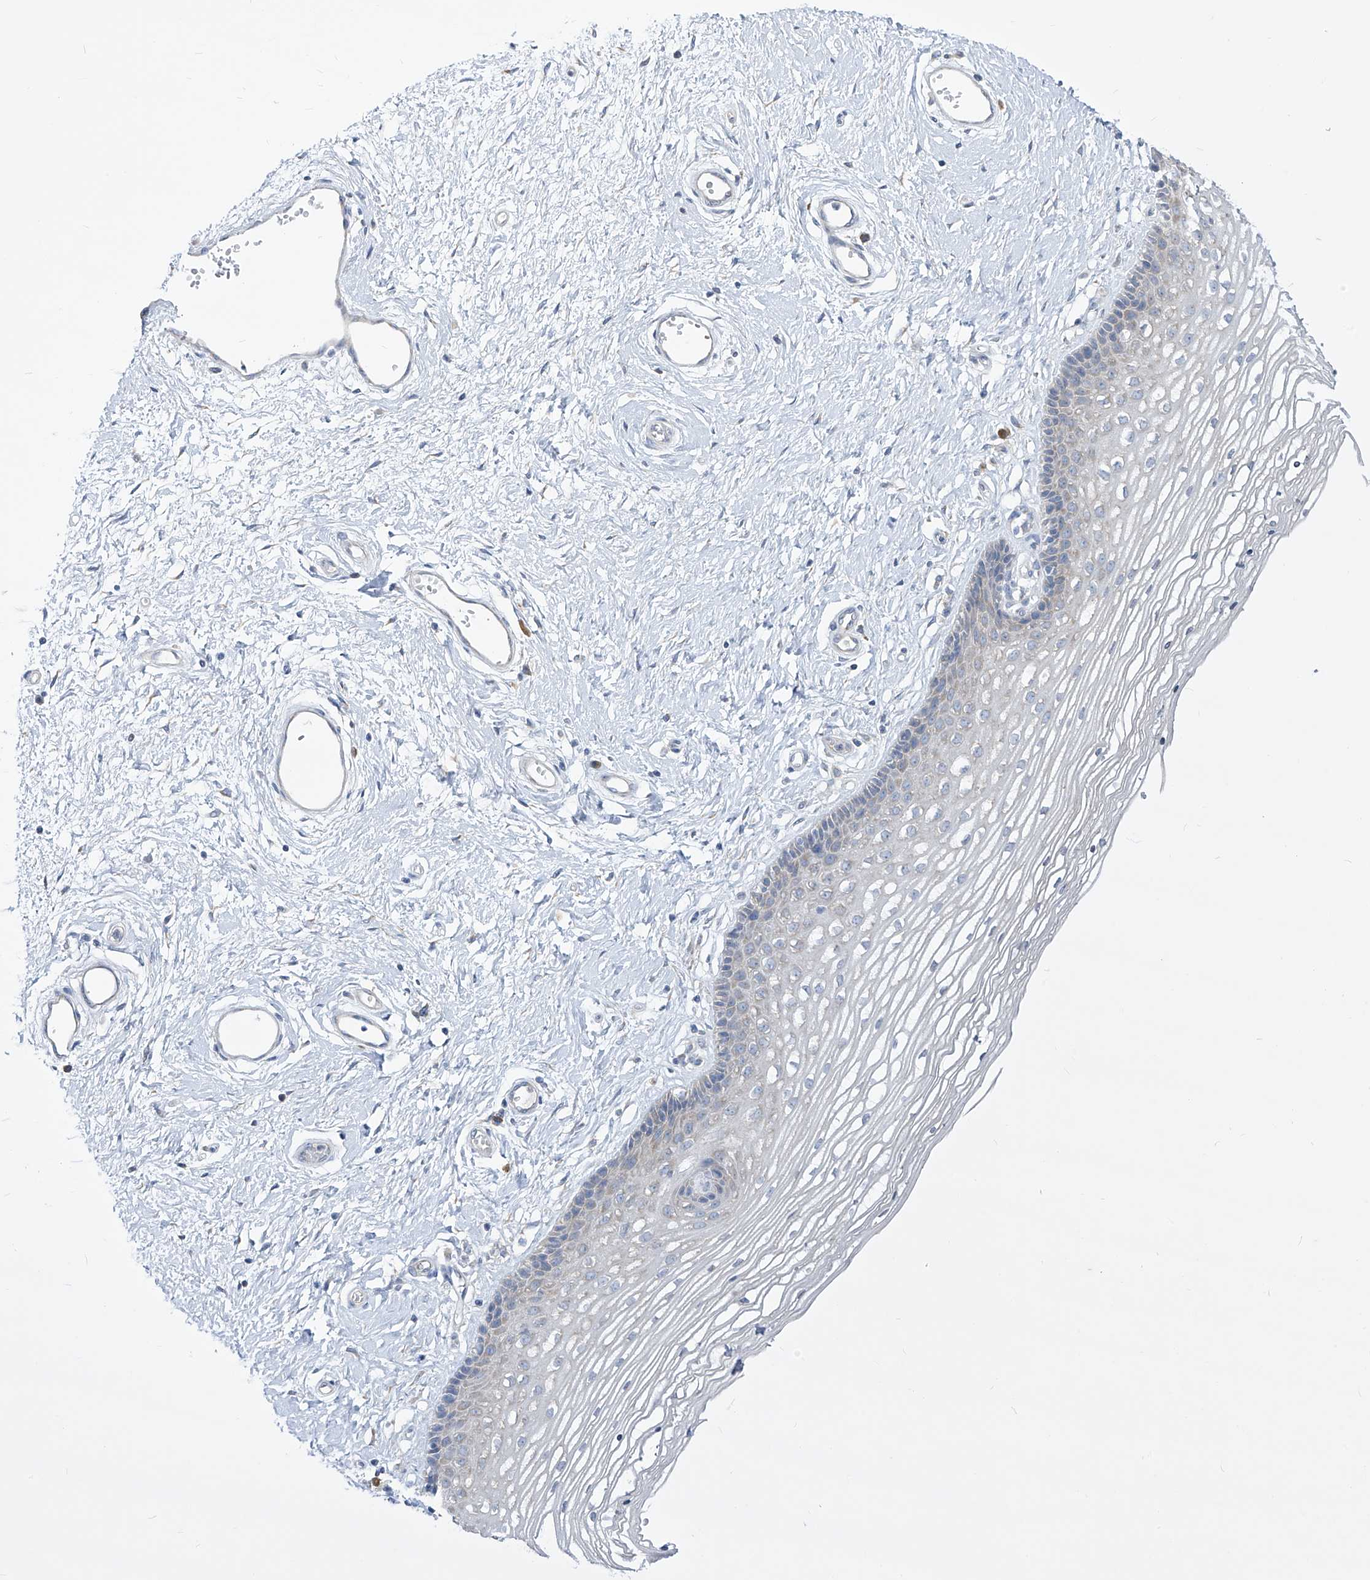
{"staining": {"intensity": "negative", "quantity": "none", "location": "none"}, "tissue": "vagina", "cell_type": "Squamous epithelial cells", "image_type": "normal", "snomed": [{"axis": "morphology", "description": "Normal tissue, NOS"}, {"axis": "topography", "description": "Vagina"}], "caption": "Photomicrograph shows no protein staining in squamous epithelial cells of unremarkable vagina. Brightfield microscopy of immunohistochemistry stained with DAB (brown) and hematoxylin (blue), captured at high magnification.", "gene": "UFL1", "patient": {"sex": "female", "age": 46}}